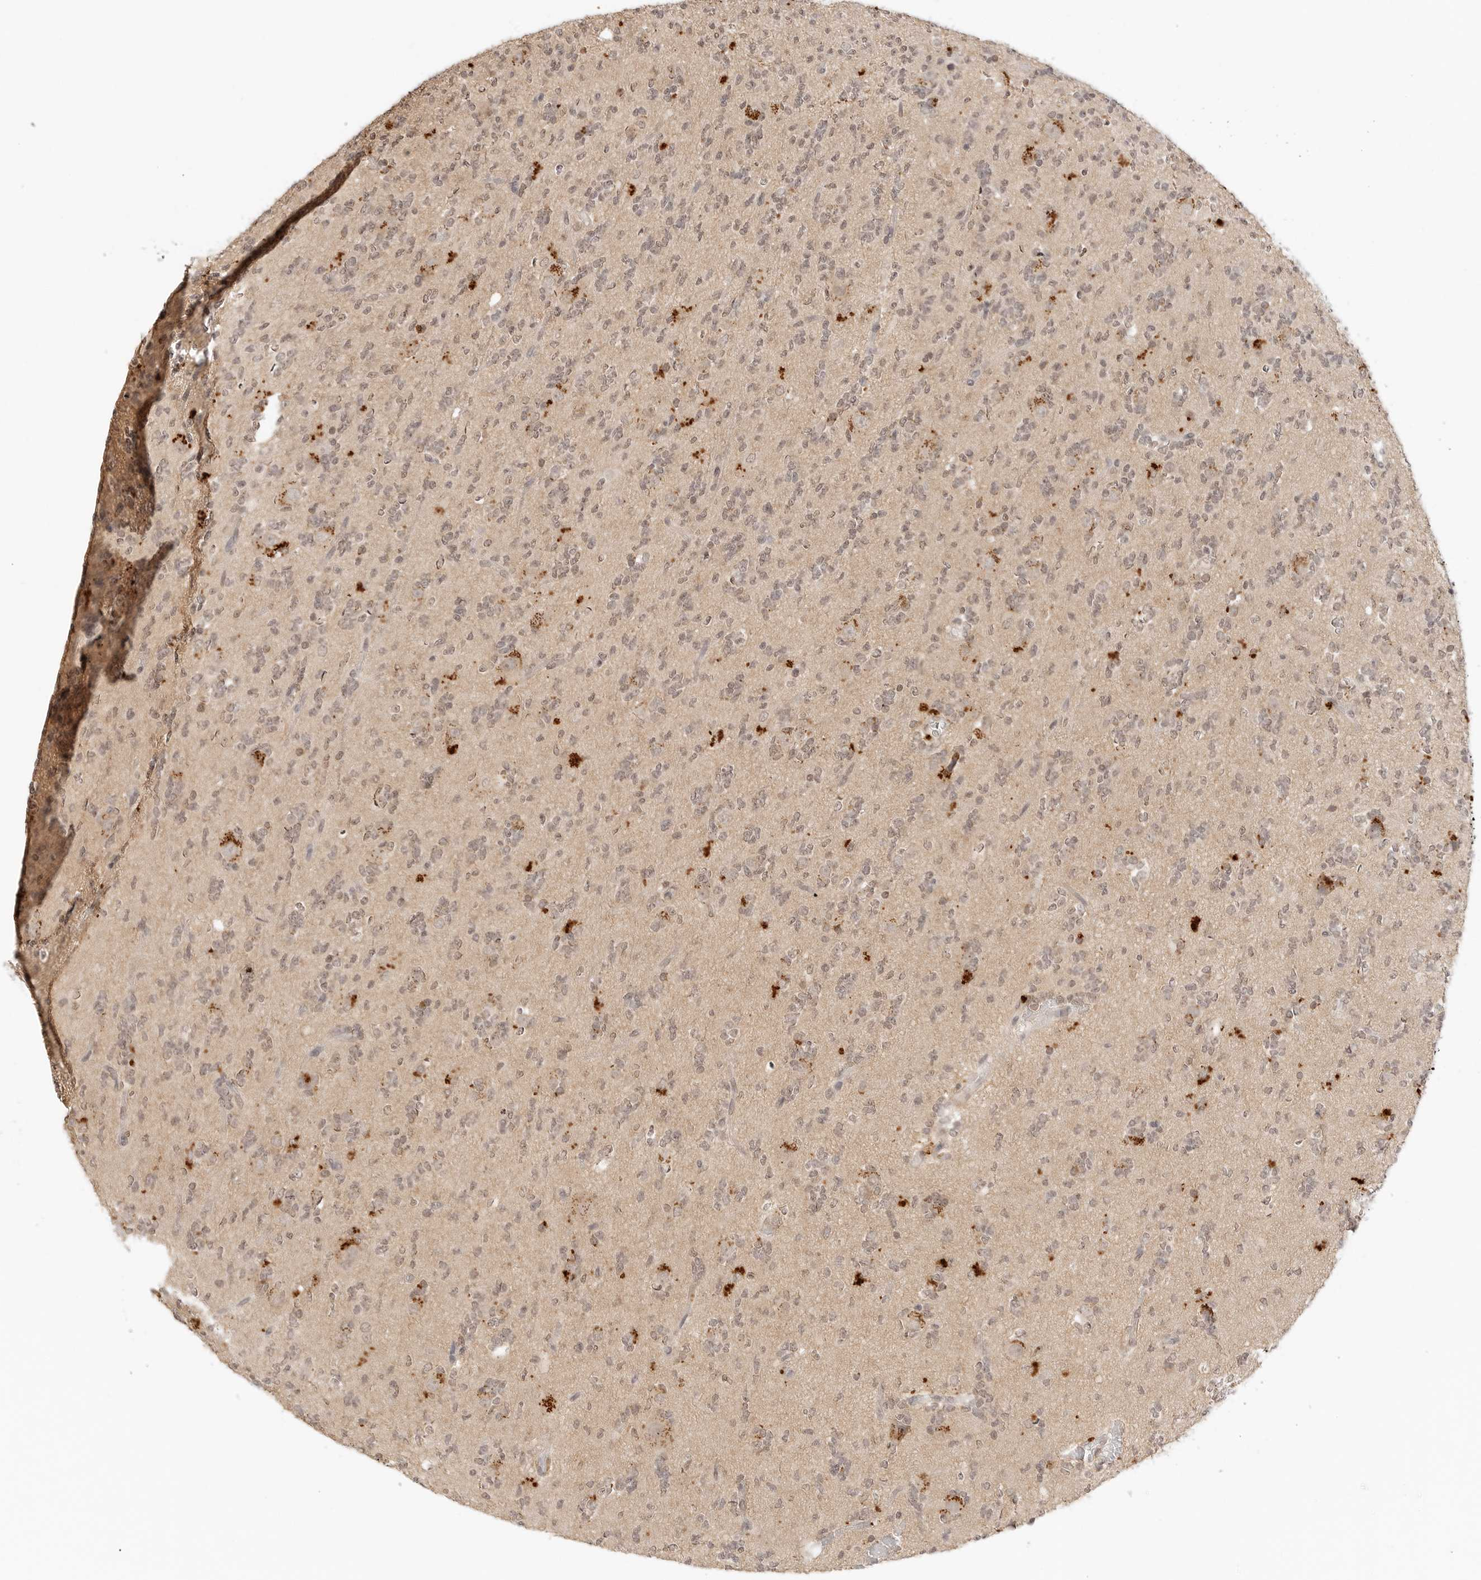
{"staining": {"intensity": "weak", "quantity": "25%-75%", "location": "cytoplasmic/membranous,nuclear"}, "tissue": "glioma", "cell_type": "Tumor cells", "image_type": "cancer", "snomed": [{"axis": "morphology", "description": "Glioma, malignant, High grade"}, {"axis": "topography", "description": "Brain"}], "caption": "High-power microscopy captured an IHC image of high-grade glioma (malignant), revealing weak cytoplasmic/membranous and nuclear expression in about 25%-75% of tumor cells.", "gene": "EPHA1", "patient": {"sex": "female", "age": 62}}